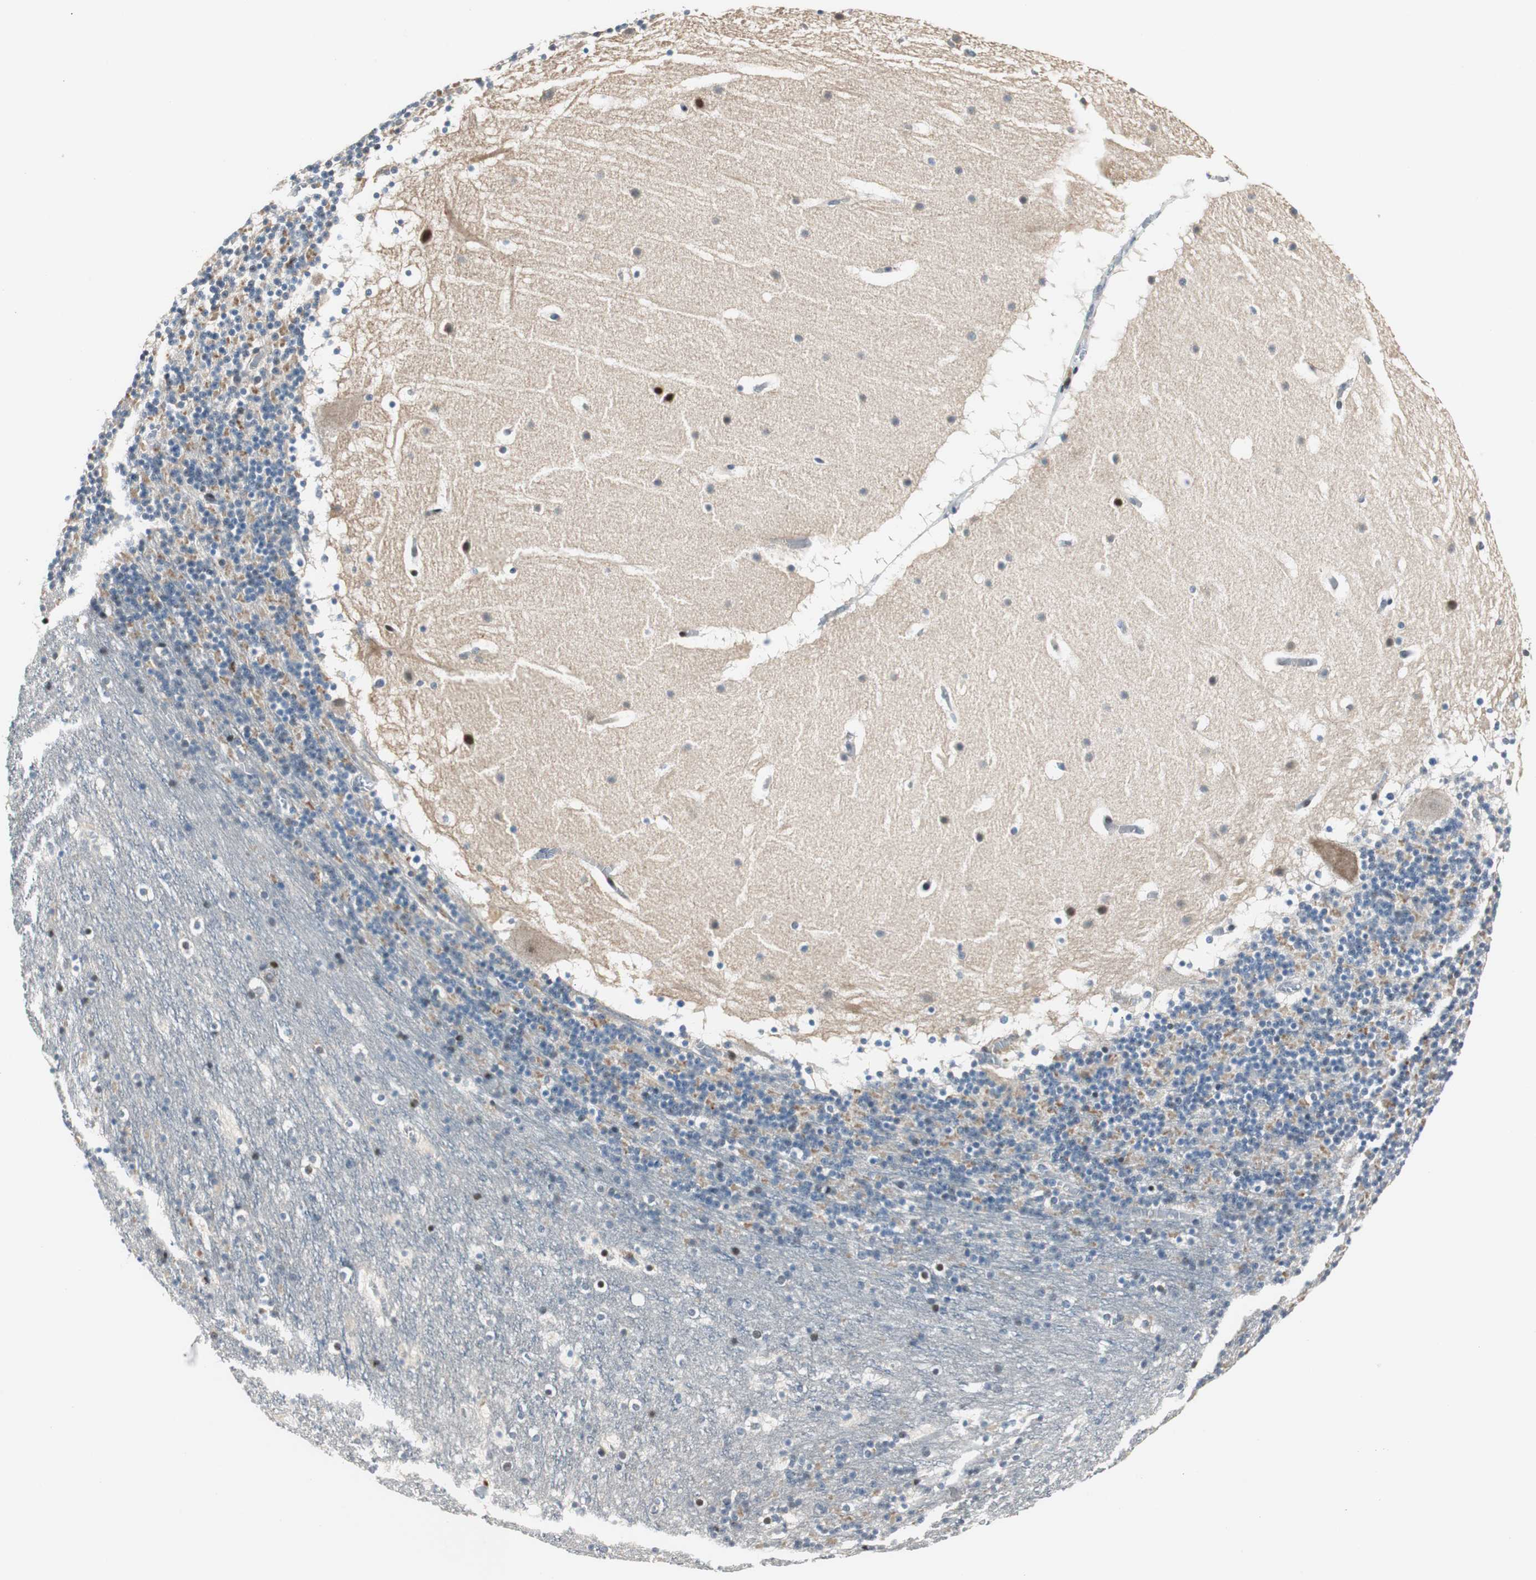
{"staining": {"intensity": "strong", "quantity": "<25%", "location": "nuclear"}, "tissue": "cerebellum", "cell_type": "Cells in granular layer", "image_type": "normal", "snomed": [{"axis": "morphology", "description": "Normal tissue, NOS"}, {"axis": "topography", "description": "Cerebellum"}], "caption": "This image exhibits IHC staining of normal cerebellum, with medium strong nuclear expression in approximately <25% of cells in granular layer.", "gene": "RAD1", "patient": {"sex": "male", "age": 45}}